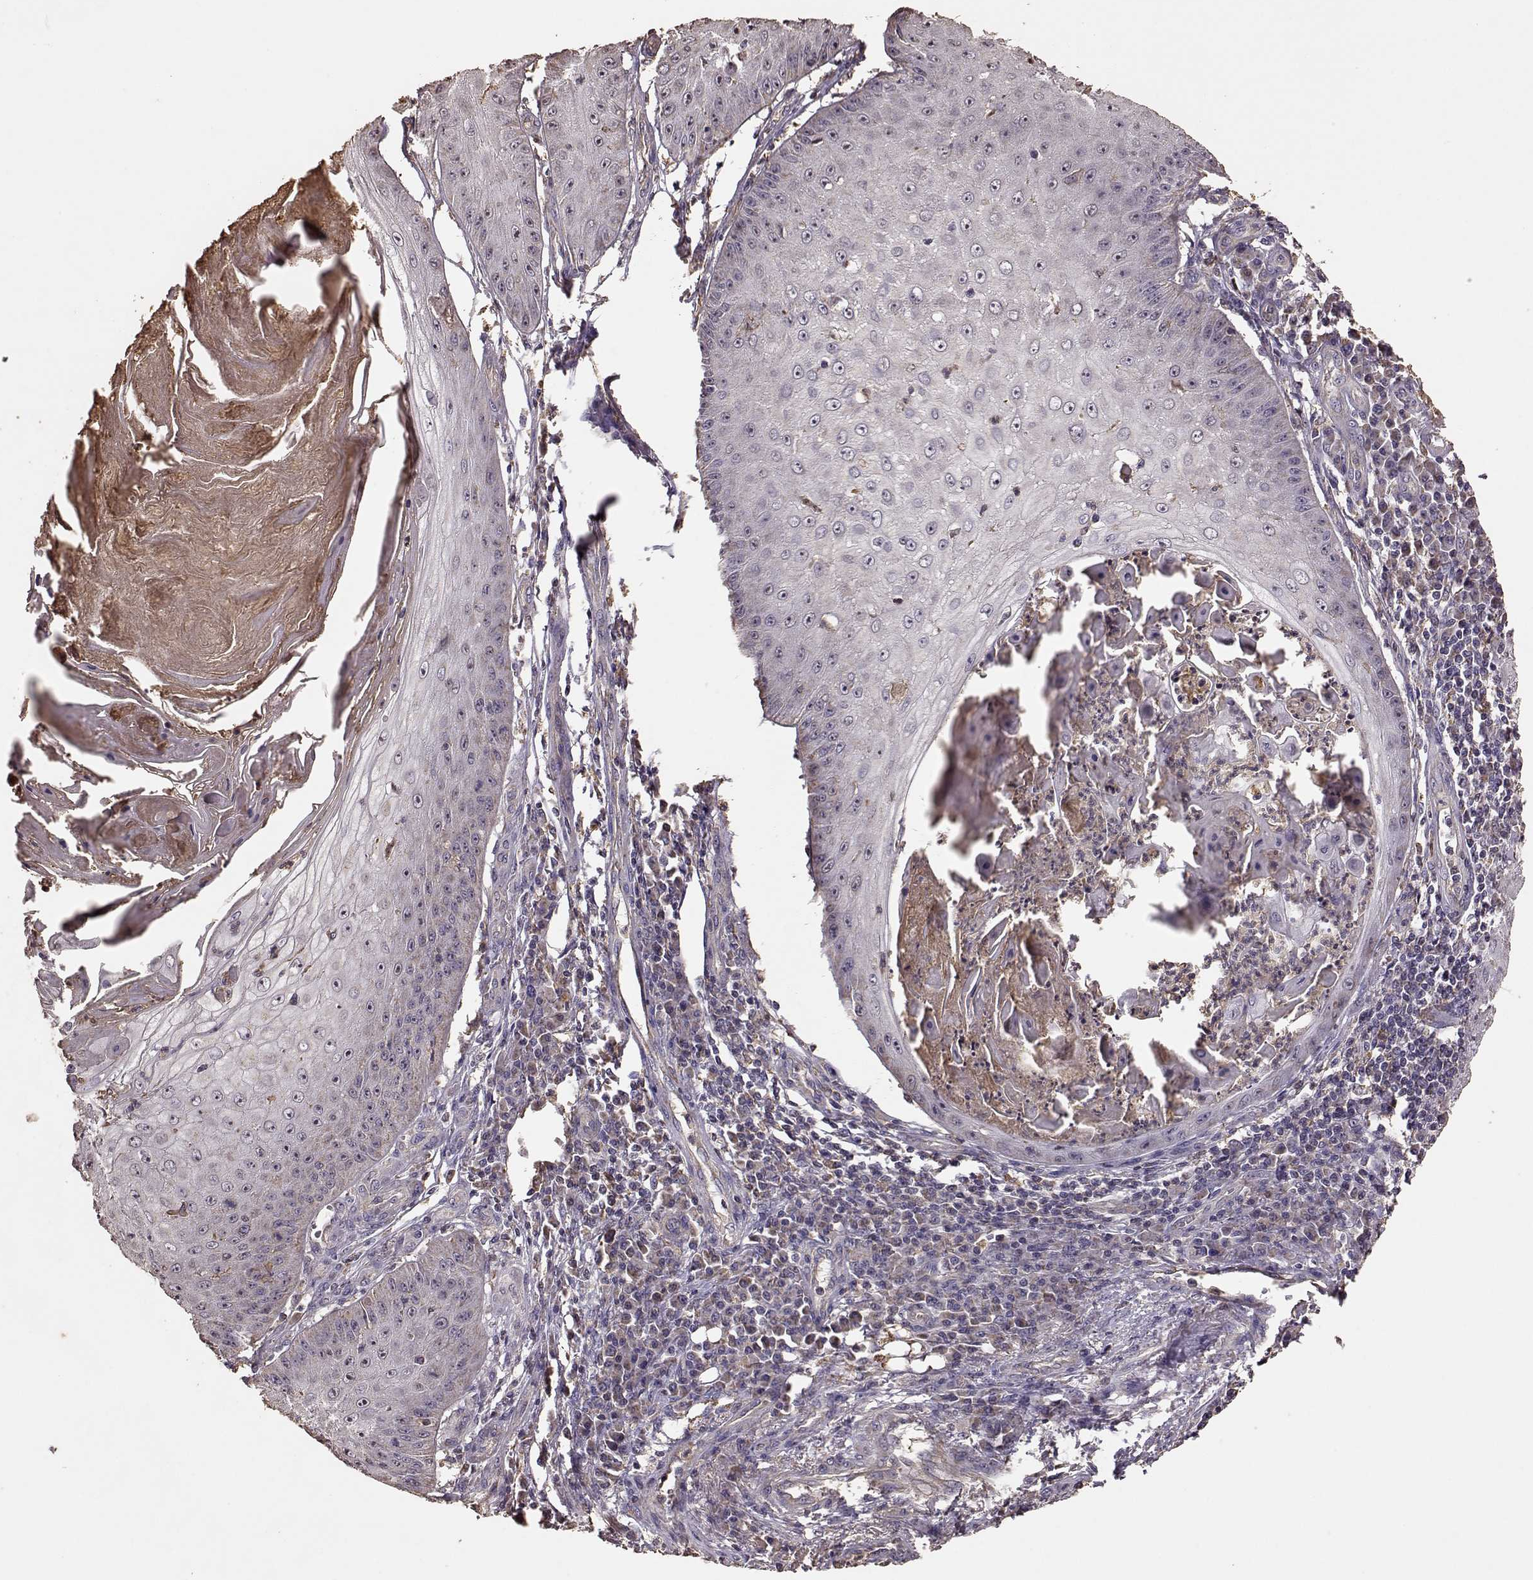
{"staining": {"intensity": "negative", "quantity": "none", "location": "none"}, "tissue": "skin cancer", "cell_type": "Tumor cells", "image_type": "cancer", "snomed": [{"axis": "morphology", "description": "Squamous cell carcinoma, NOS"}, {"axis": "topography", "description": "Skin"}], "caption": "High power microscopy image of an IHC photomicrograph of skin cancer, revealing no significant staining in tumor cells. (Brightfield microscopy of DAB (3,3'-diaminobenzidine) immunohistochemistry (IHC) at high magnification).", "gene": "PTGES2", "patient": {"sex": "male", "age": 70}}